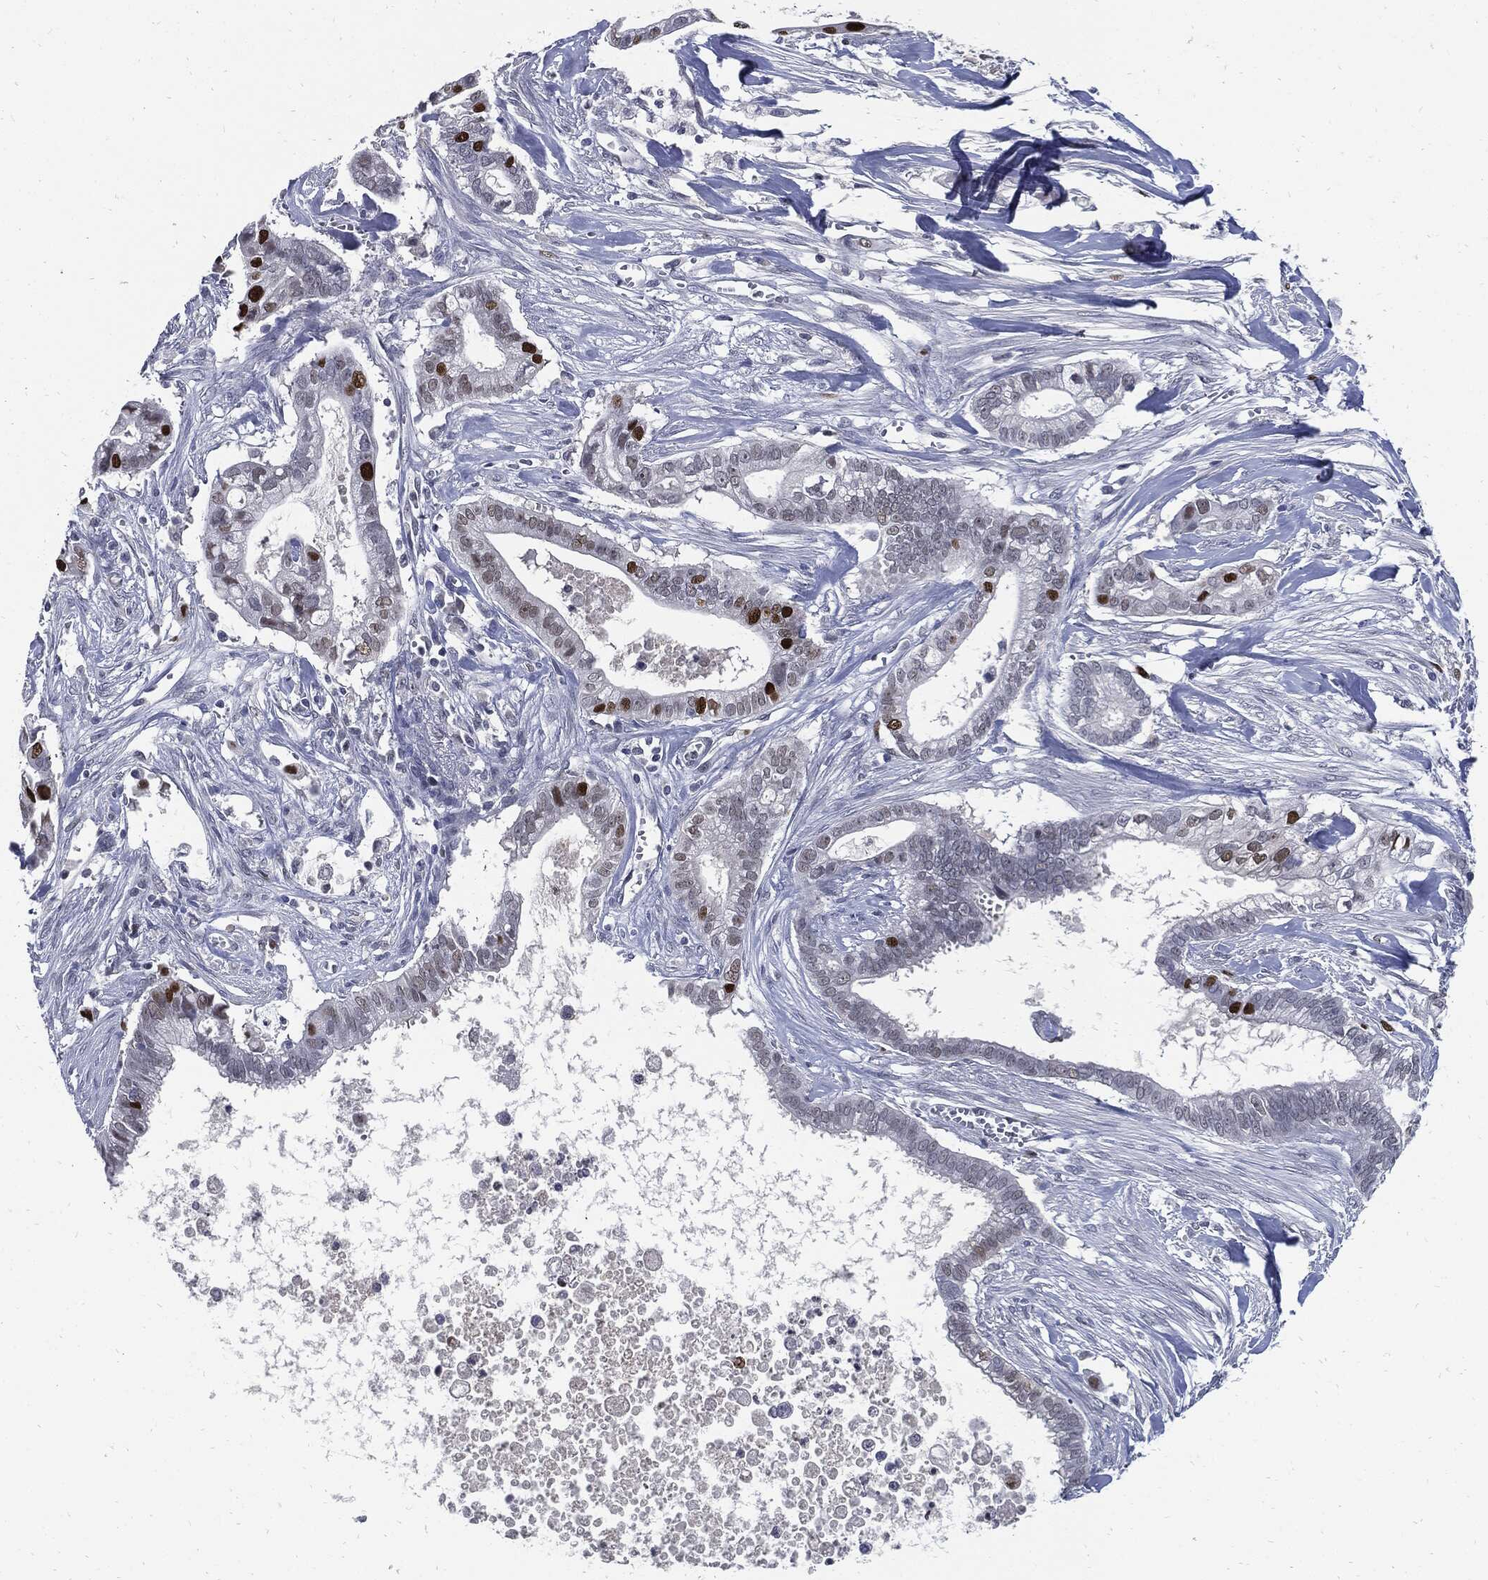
{"staining": {"intensity": "strong", "quantity": "<25%", "location": "nuclear"}, "tissue": "pancreatic cancer", "cell_type": "Tumor cells", "image_type": "cancer", "snomed": [{"axis": "morphology", "description": "Adenocarcinoma, NOS"}, {"axis": "topography", "description": "Pancreas"}], "caption": "A brown stain highlights strong nuclear staining of a protein in adenocarcinoma (pancreatic) tumor cells.", "gene": "NBN", "patient": {"sex": "male", "age": 61}}